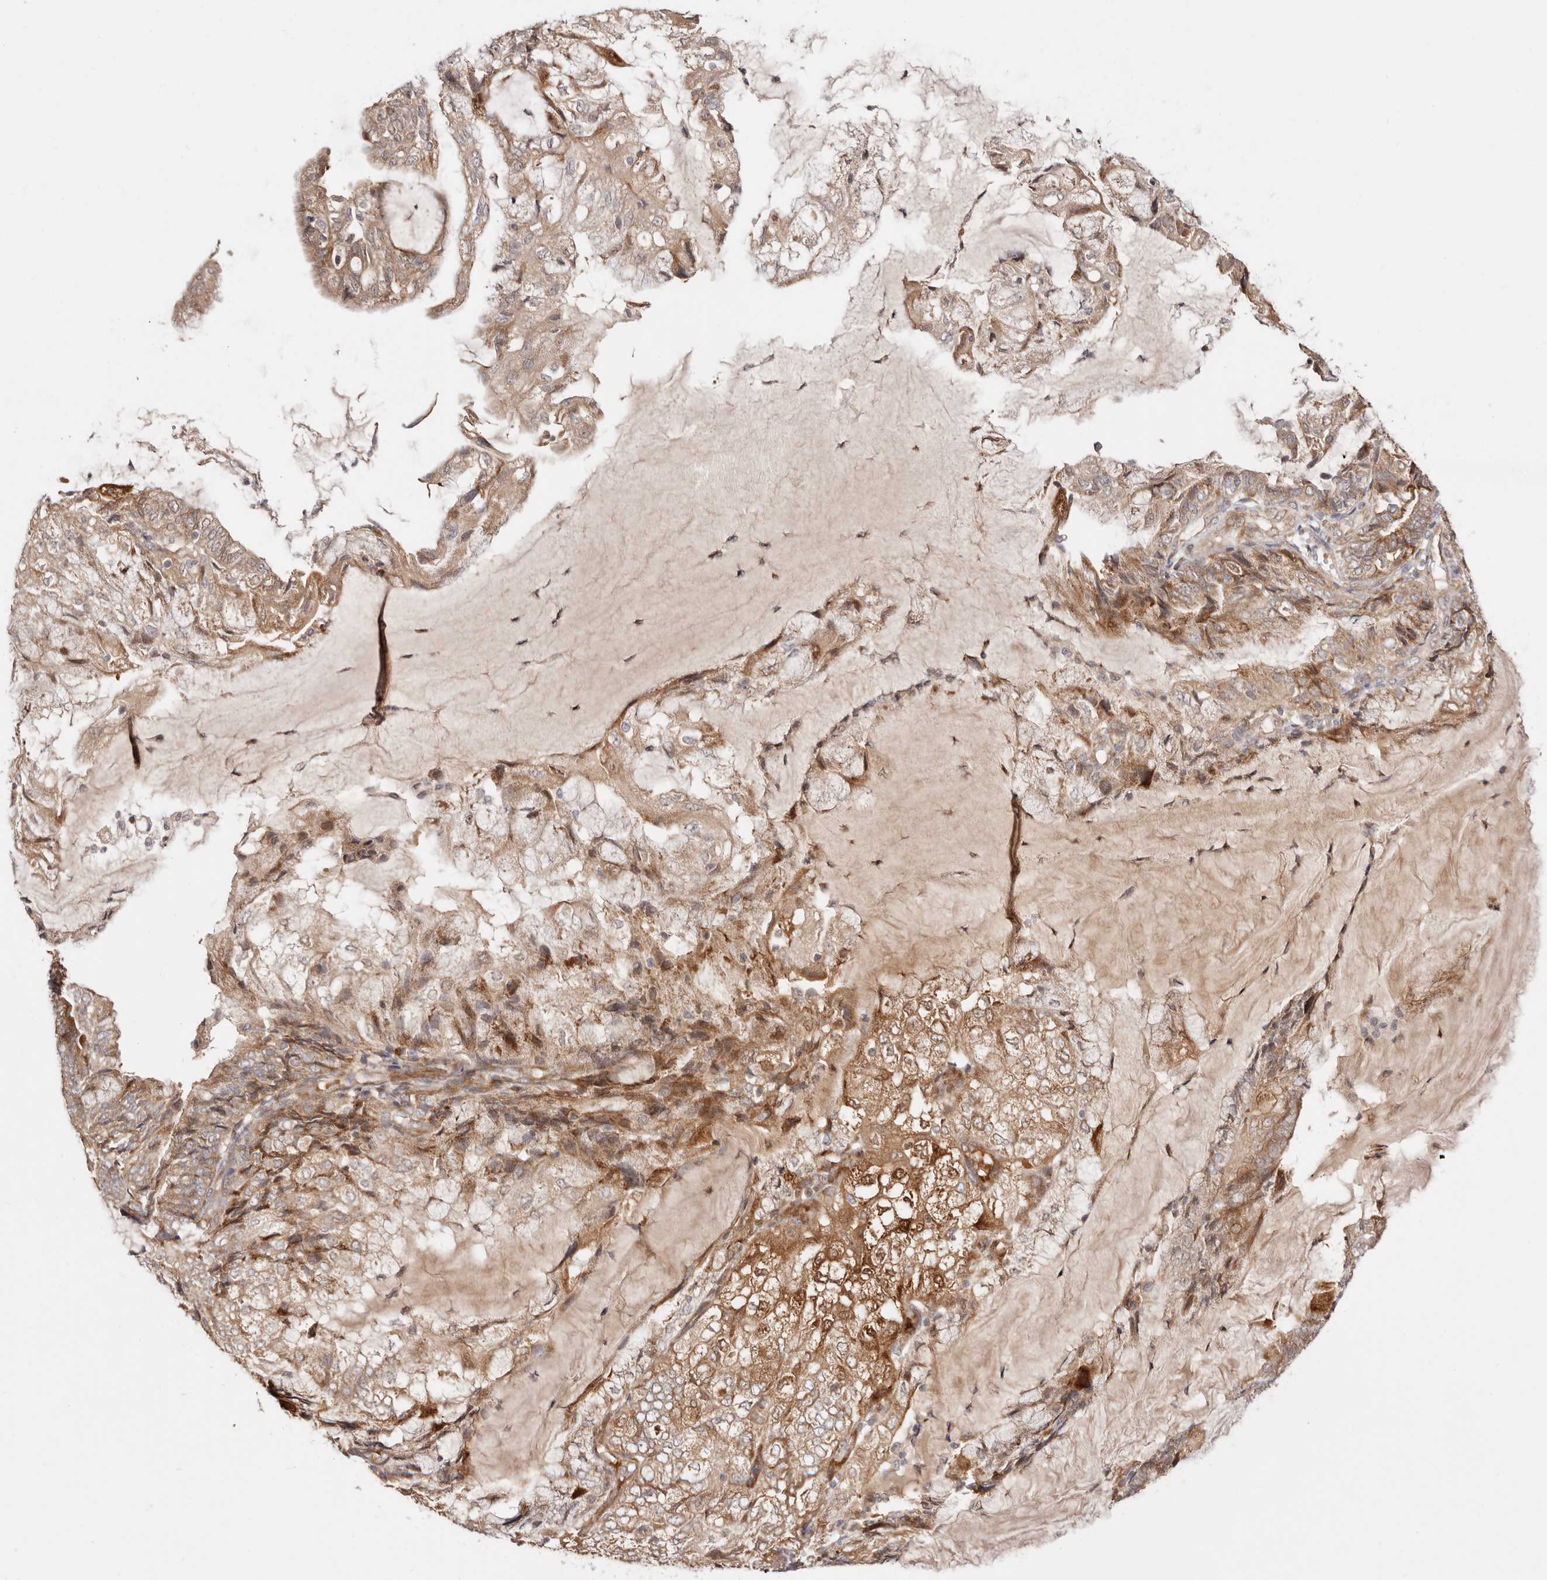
{"staining": {"intensity": "moderate", "quantity": ">75%", "location": "cytoplasmic/membranous,nuclear"}, "tissue": "endometrial cancer", "cell_type": "Tumor cells", "image_type": "cancer", "snomed": [{"axis": "morphology", "description": "Adenocarcinoma, NOS"}, {"axis": "topography", "description": "Endometrium"}], "caption": "An IHC micrograph of tumor tissue is shown. Protein staining in brown shows moderate cytoplasmic/membranous and nuclear positivity in endometrial adenocarcinoma within tumor cells.", "gene": "BCL2L15", "patient": {"sex": "female", "age": 81}}